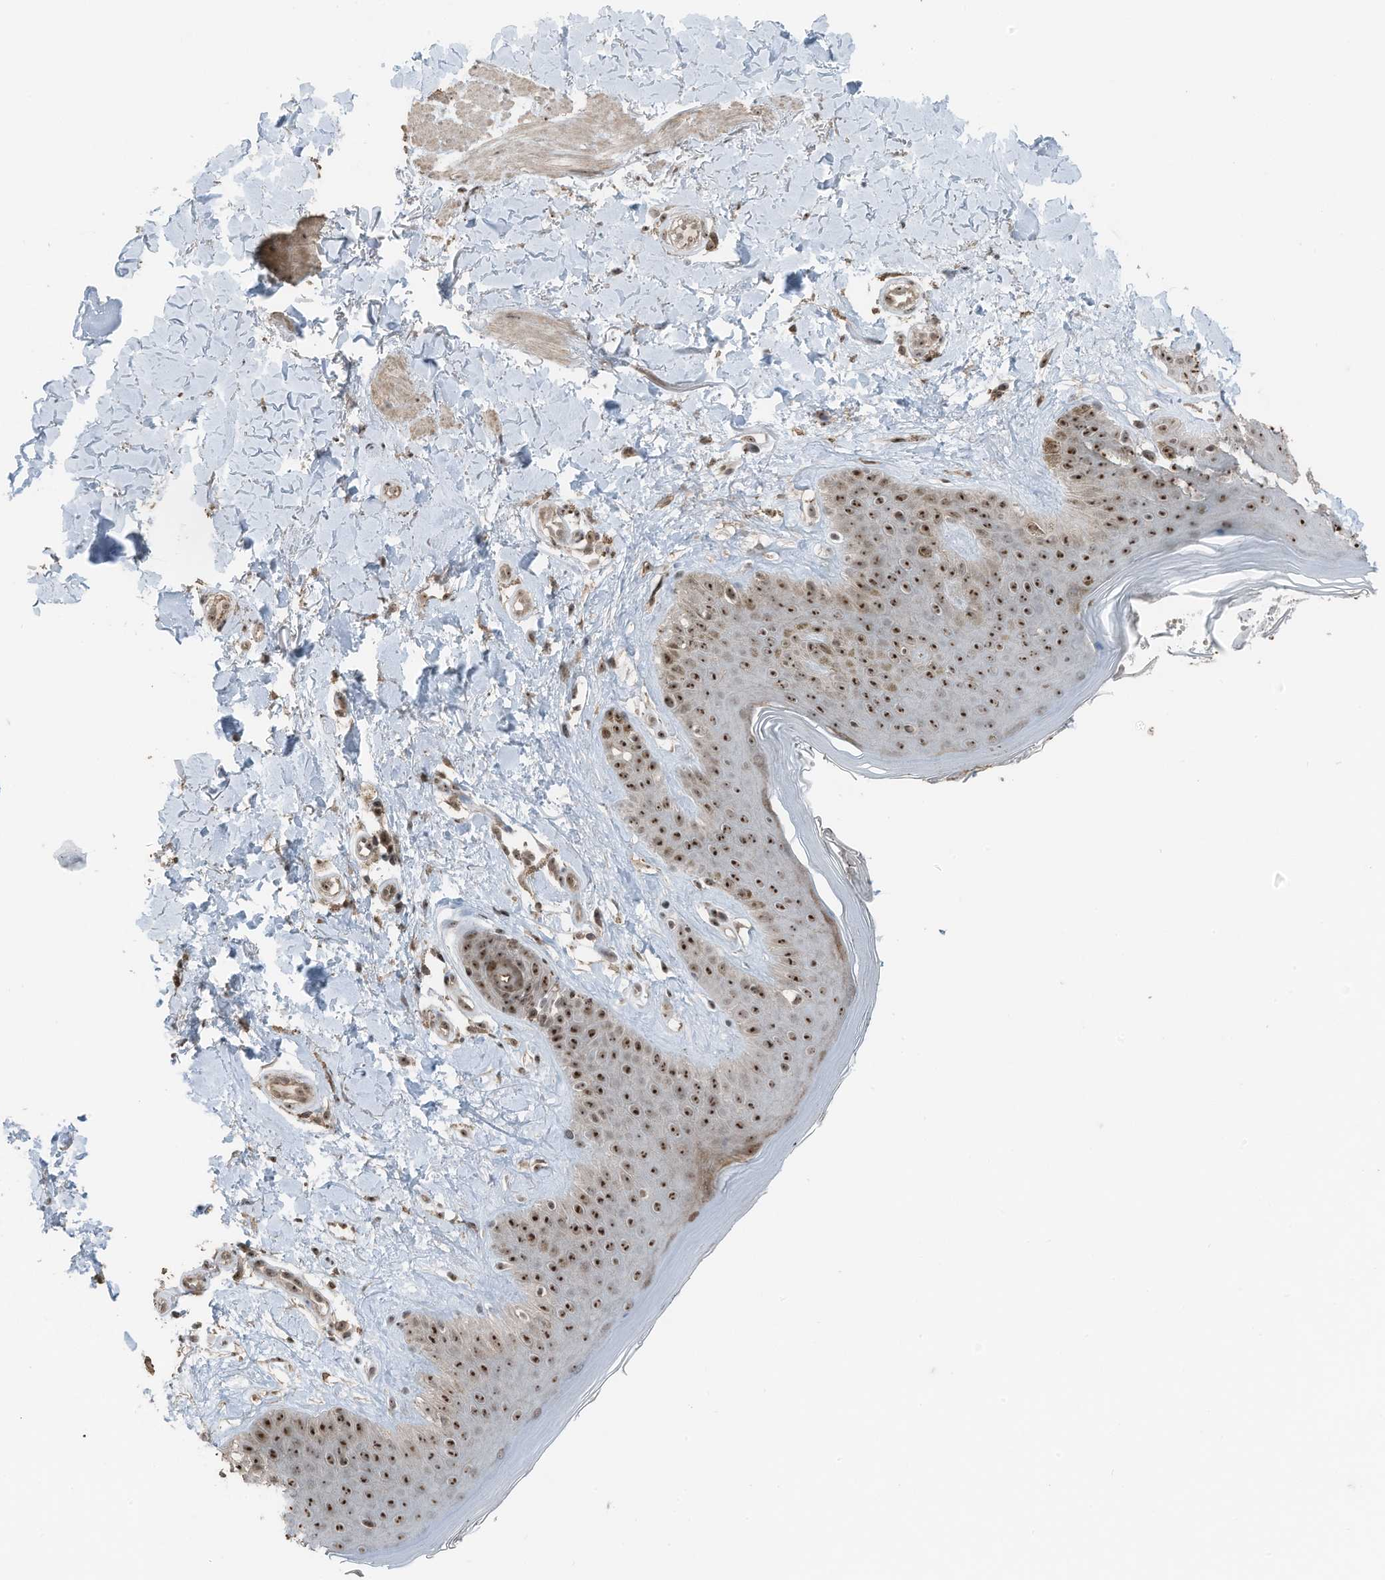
{"staining": {"intensity": "negative", "quantity": "none", "location": "none"}, "tissue": "skin", "cell_type": "Fibroblasts", "image_type": "normal", "snomed": [{"axis": "morphology", "description": "Normal tissue, NOS"}, {"axis": "topography", "description": "Skin"}], "caption": "Fibroblasts show no significant protein positivity in normal skin. (DAB (3,3'-diaminobenzidine) IHC visualized using brightfield microscopy, high magnification).", "gene": "UTP3", "patient": {"sex": "female", "age": 64}}